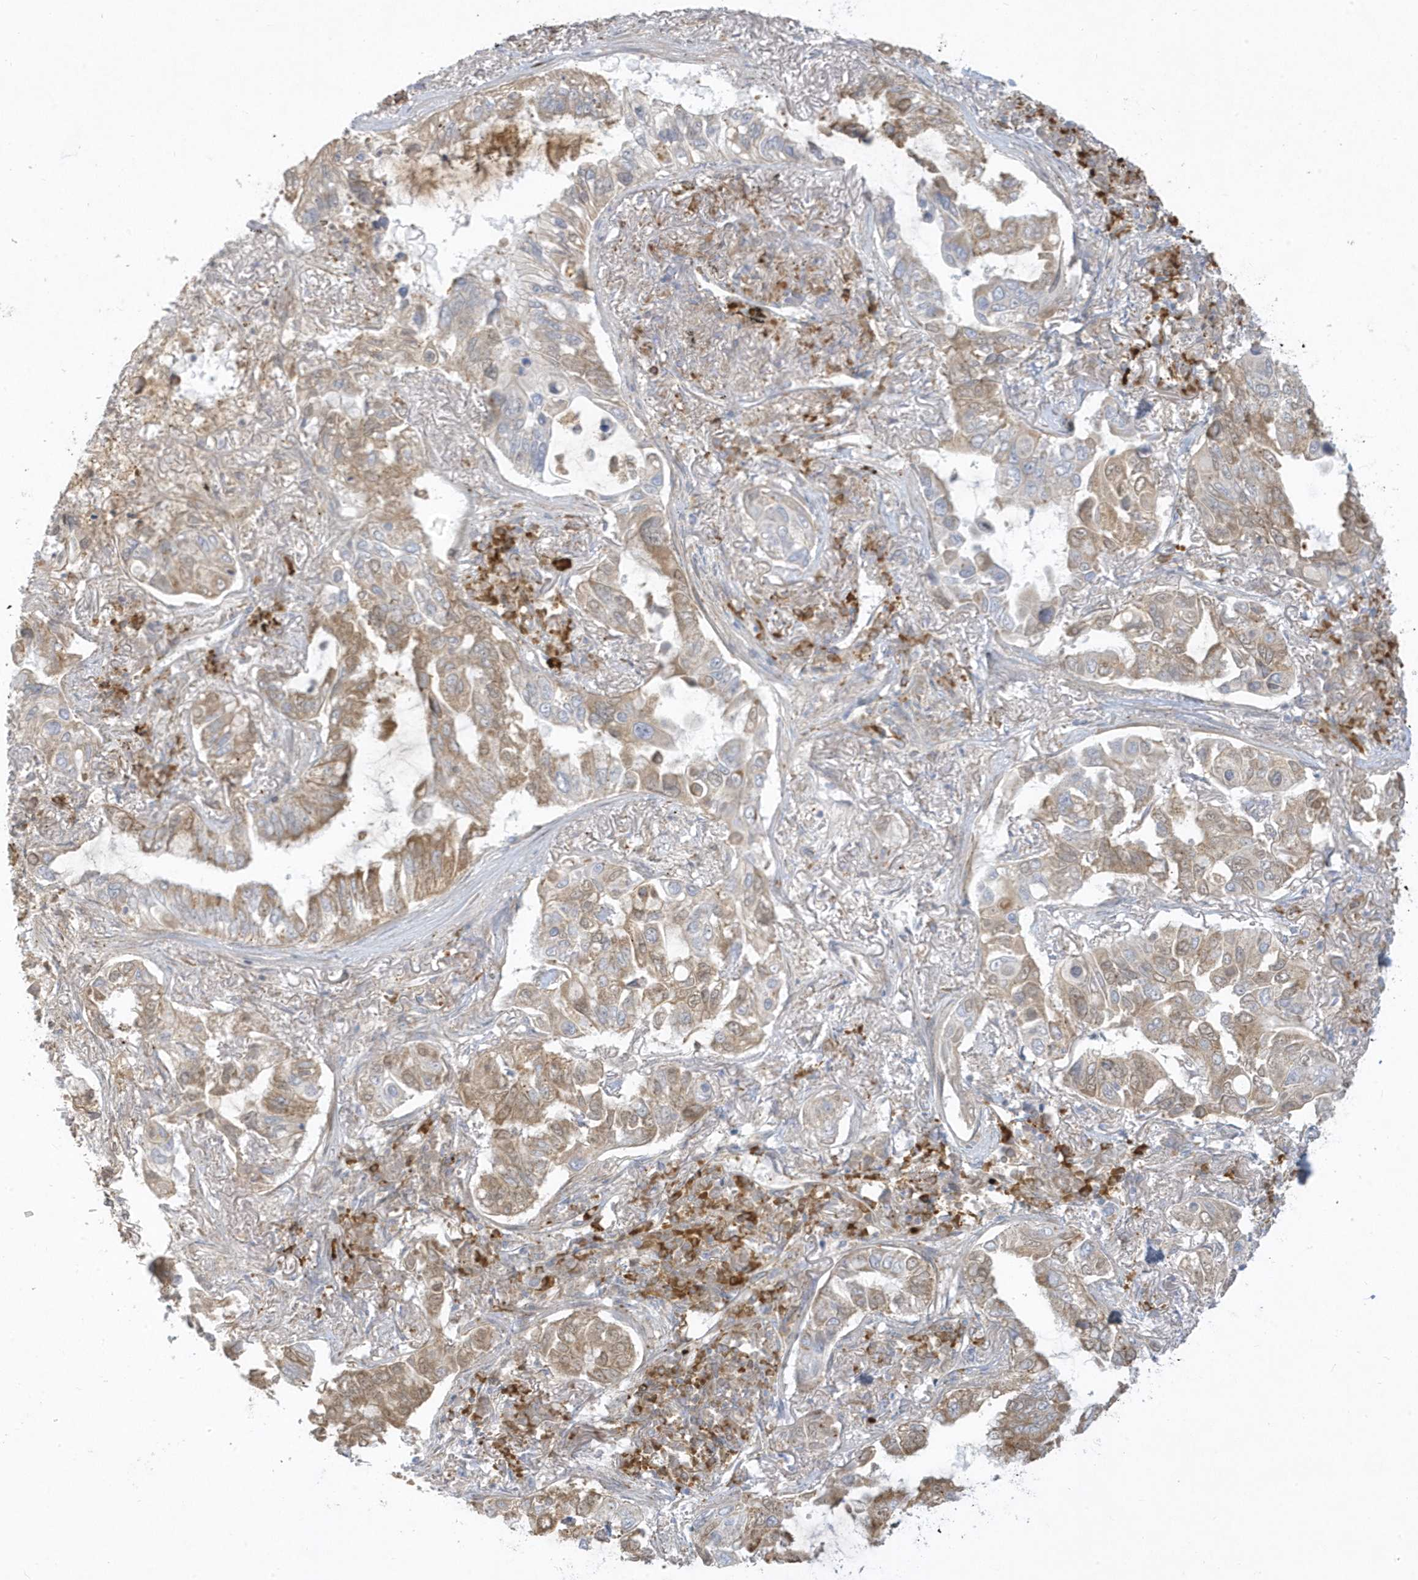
{"staining": {"intensity": "moderate", "quantity": "25%-75%", "location": "cytoplasmic/membranous"}, "tissue": "lung cancer", "cell_type": "Tumor cells", "image_type": "cancer", "snomed": [{"axis": "morphology", "description": "Adenocarcinoma, NOS"}, {"axis": "topography", "description": "Lung"}], "caption": "Lung adenocarcinoma was stained to show a protein in brown. There is medium levels of moderate cytoplasmic/membranous positivity in approximately 25%-75% of tumor cells.", "gene": "THADA", "patient": {"sex": "male", "age": 64}}